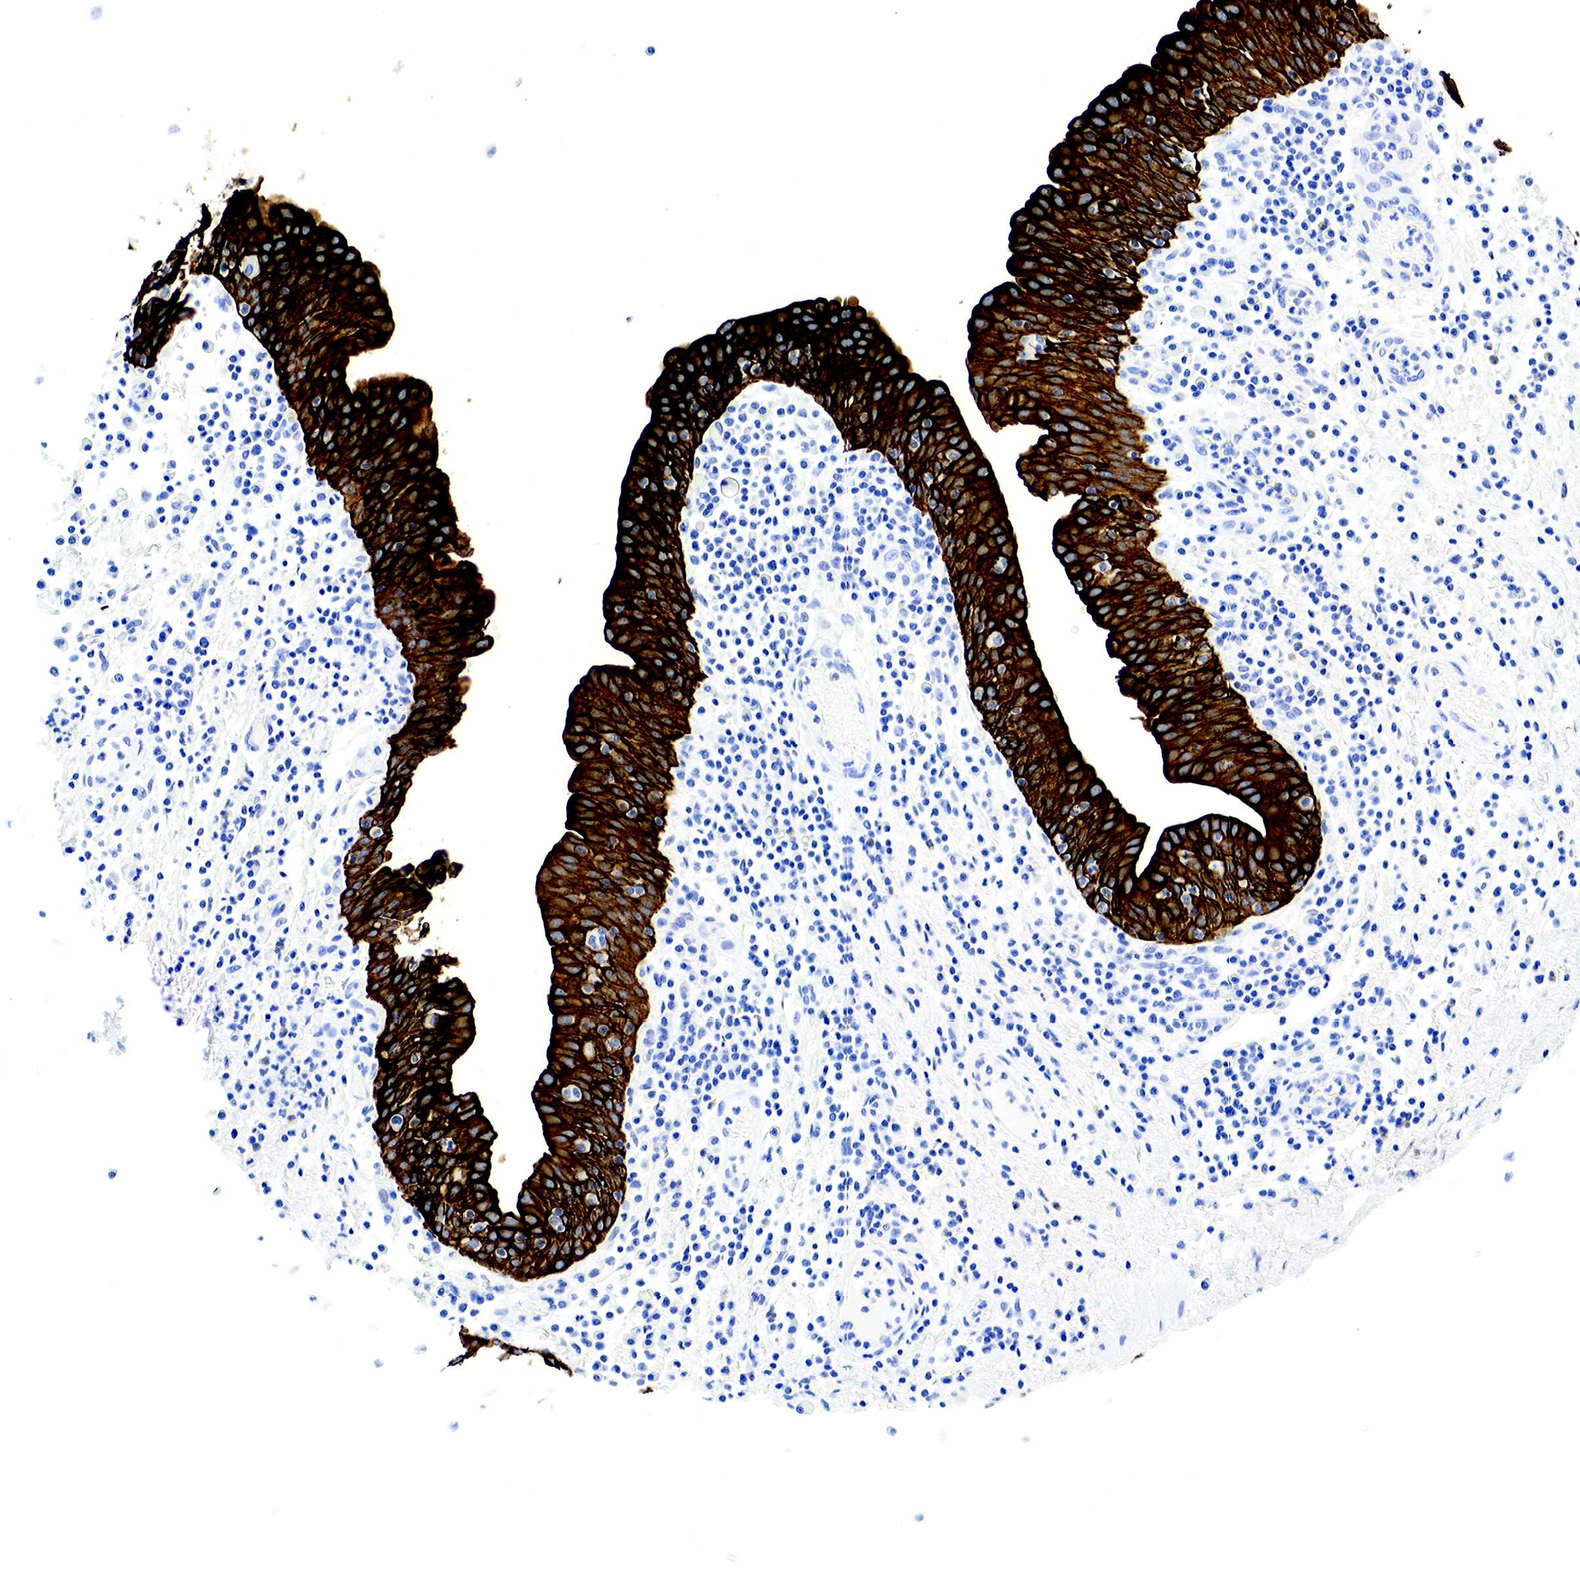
{"staining": {"intensity": "strong", "quantity": ">75%", "location": "cytoplasmic/membranous"}, "tissue": "urinary bladder", "cell_type": "Urothelial cells", "image_type": "normal", "snomed": [{"axis": "morphology", "description": "Normal tissue, NOS"}, {"axis": "topography", "description": "Urinary bladder"}], "caption": "A brown stain highlights strong cytoplasmic/membranous positivity of a protein in urothelial cells of unremarkable urinary bladder. The staining was performed using DAB (3,3'-diaminobenzidine), with brown indicating positive protein expression. Nuclei are stained blue with hematoxylin.", "gene": "KRT7", "patient": {"sex": "female", "age": 84}}